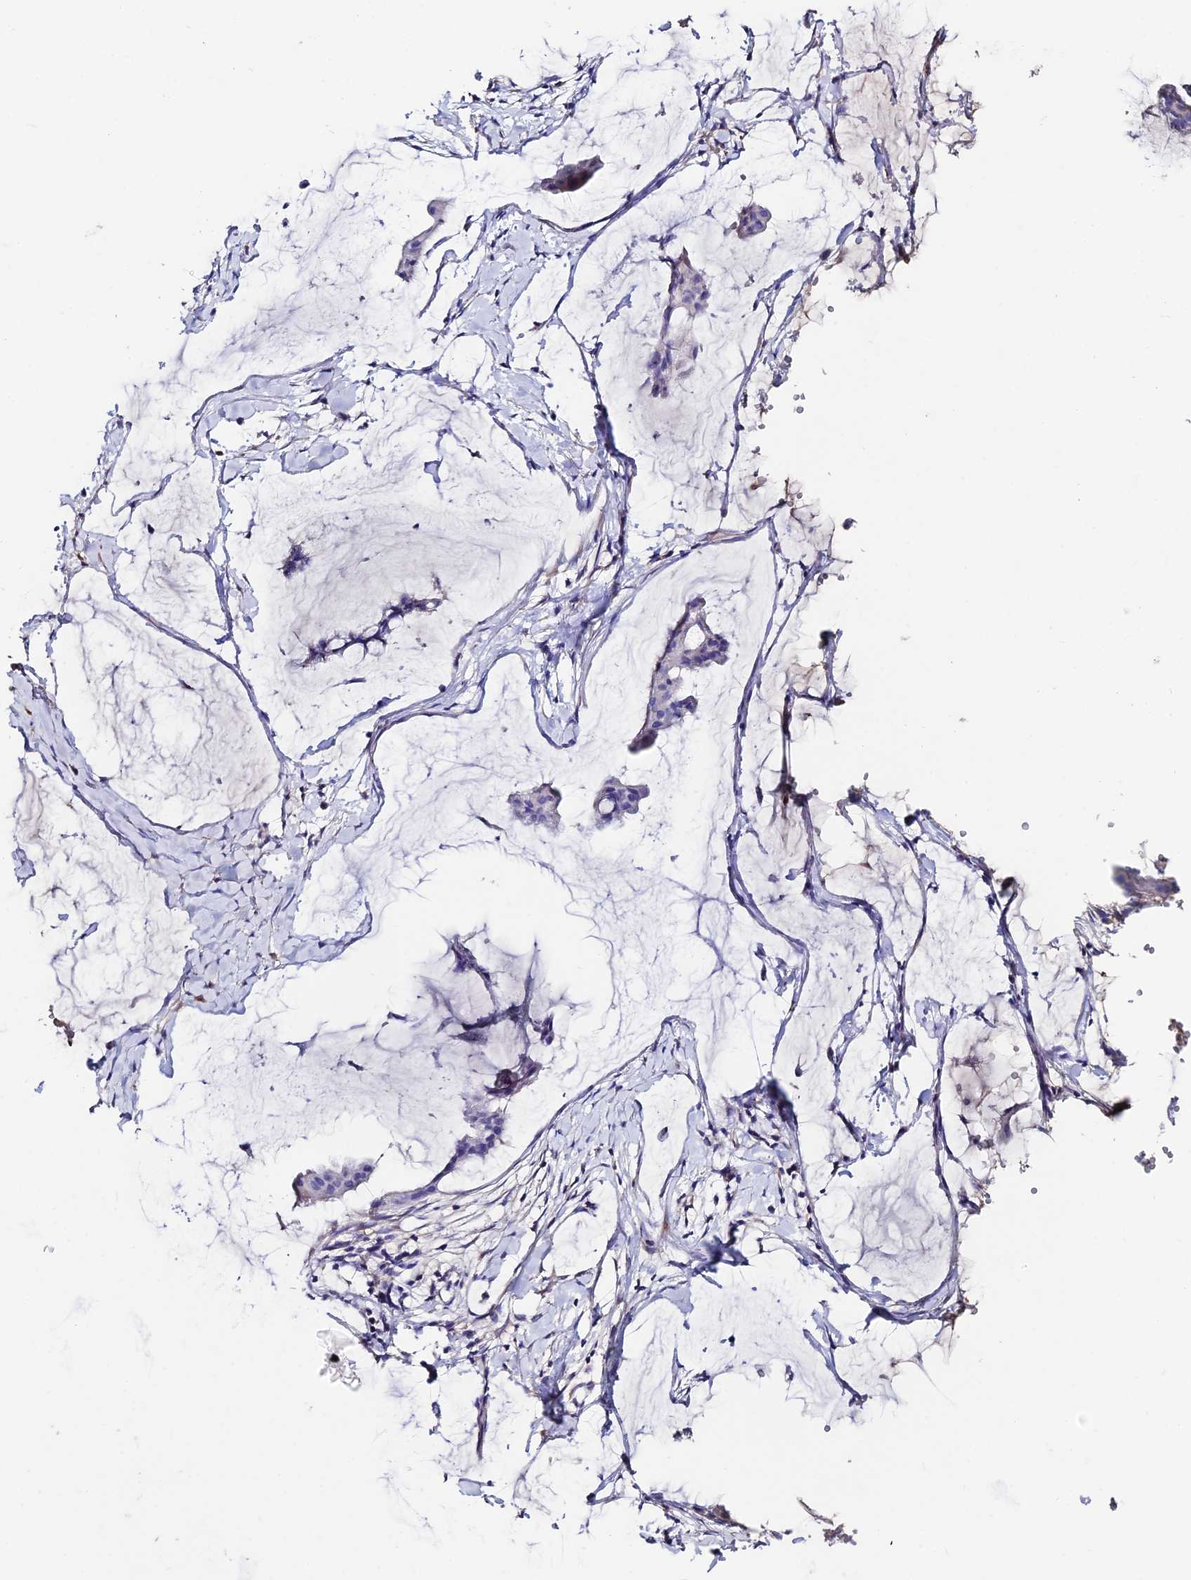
{"staining": {"intensity": "negative", "quantity": "none", "location": "none"}, "tissue": "ovarian cancer", "cell_type": "Tumor cells", "image_type": "cancer", "snomed": [{"axis": "morphology", "description": "Cystadenocarcinoma, mucinous, NOS"}, {"axis": "topography", "description": "Ovary"}], "caption": "Tumor cells are negative for brown protein staining in mucinous cystadenocarcinoma (ovarian).", "gene": "SLC25A16", "patient": {"sex": "female", "age": 73}}